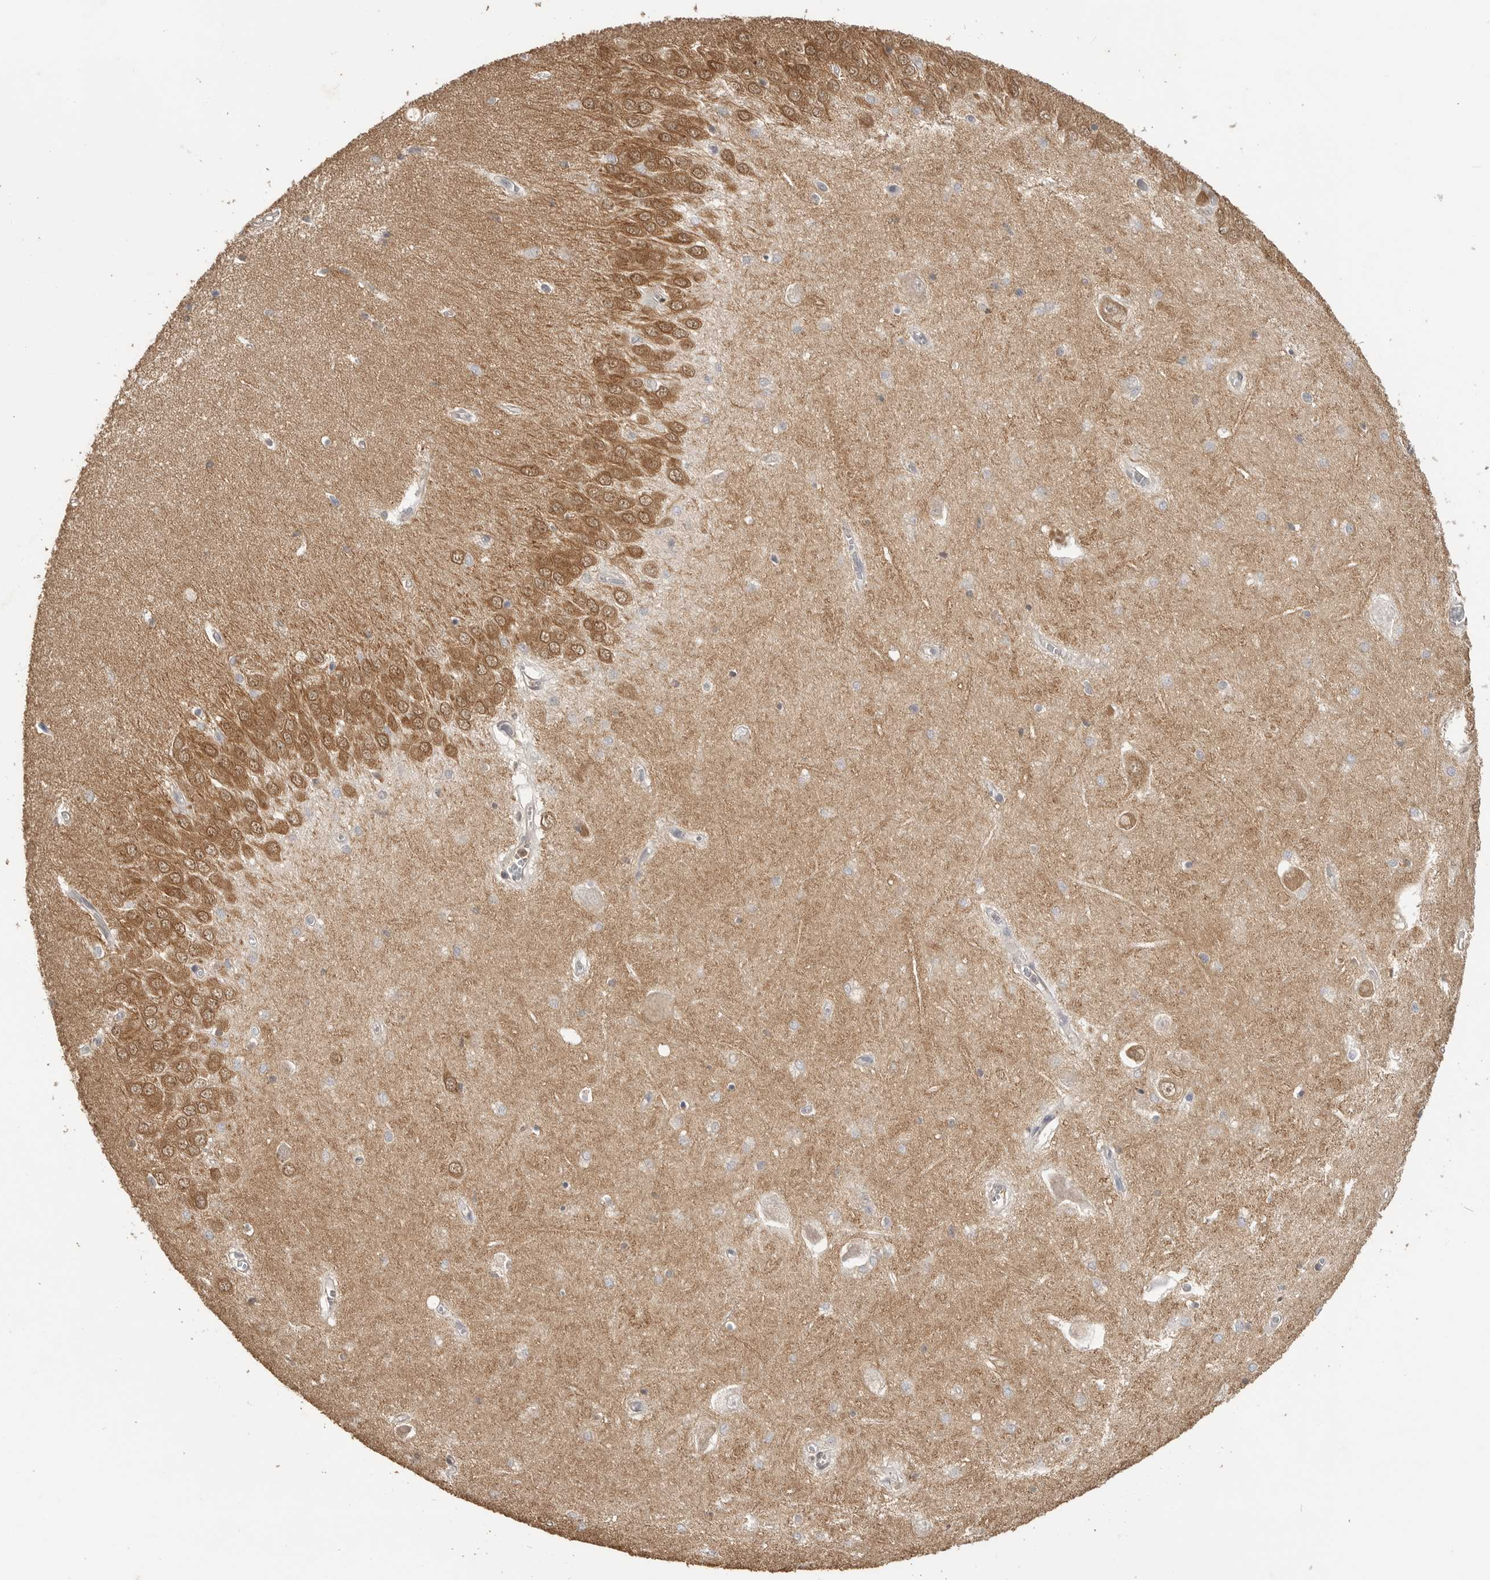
{"staining": {"intensity": "moderate", "quantity": "<25%", "location": "cytoplasmic/membranous"}, "tissue": "hippocampus", "cell_type": "Glial cells", "image_type": "normal", "snomed": [{"axis": "morphology", "description": "Normal tissue, NOS"}, {"axis": "topography", "description": "Hippocampus"}], "caption": "Normal hippocampus shows moderate cytoplasmic/membranous expression in approximately <25% of glial cells, visualized by immunohistochemistry.", "gene": "MAP2K1", "patient": {"sex": "male", "age": 70}}